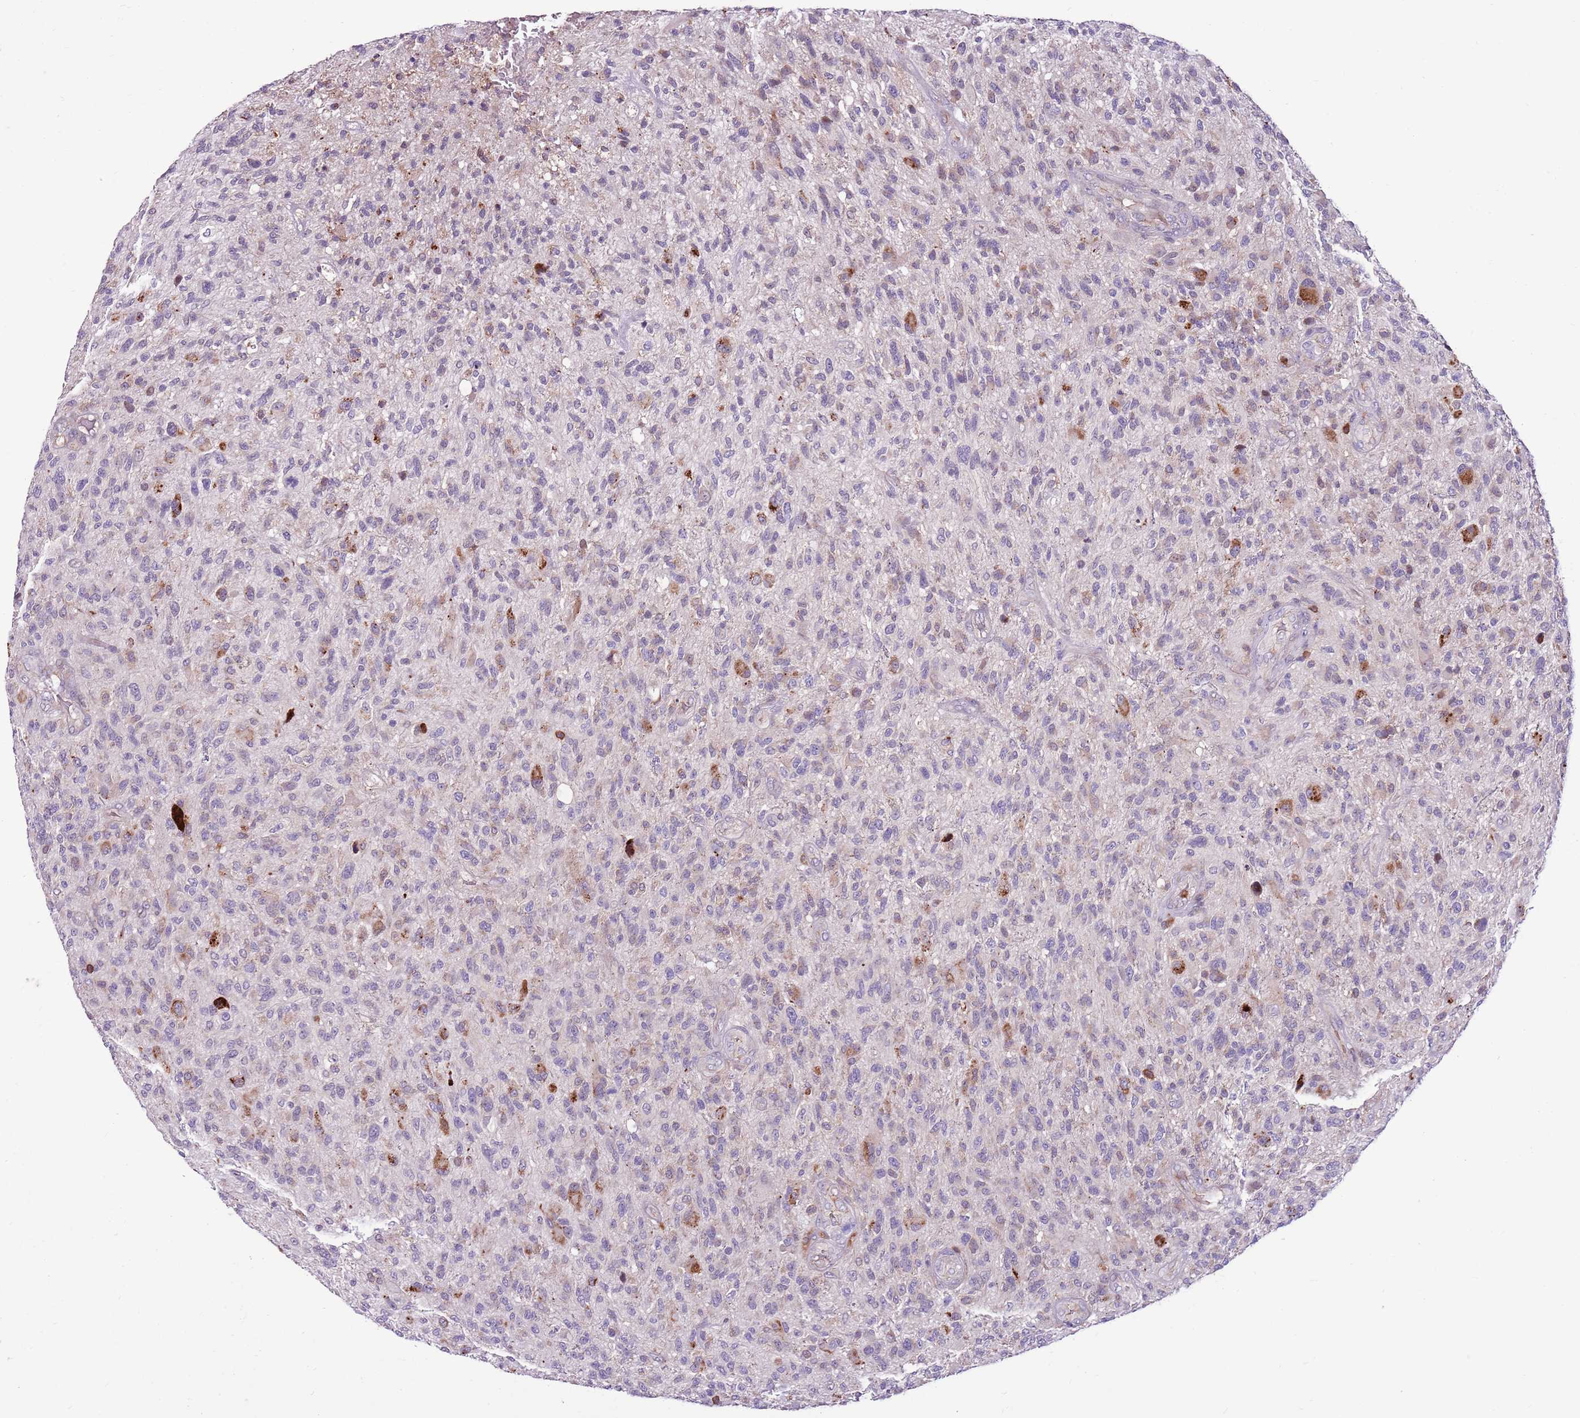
{"staining": {"intensity": "weak", "quantity": "<25%", "location": "cytoplasmic/membranous"}, "tissue": "glioma", "cell_type": "Tumor cells", "image_type": "cancer", "snomed": [{"axis": "morphology", "description": "Glioma, malignant, High grade"}, {"axis": "topography", "description": "Brain"}], "caption": "This micrograph is of malignant glioma (high-grade) stained with immunohistochemistry to label a protein in brown with the nuclei are counter-stained blue. There is no expression in tumor cells.", "gene": "ZSWIM1", "patient": {"sex": "male", "age": 47}}